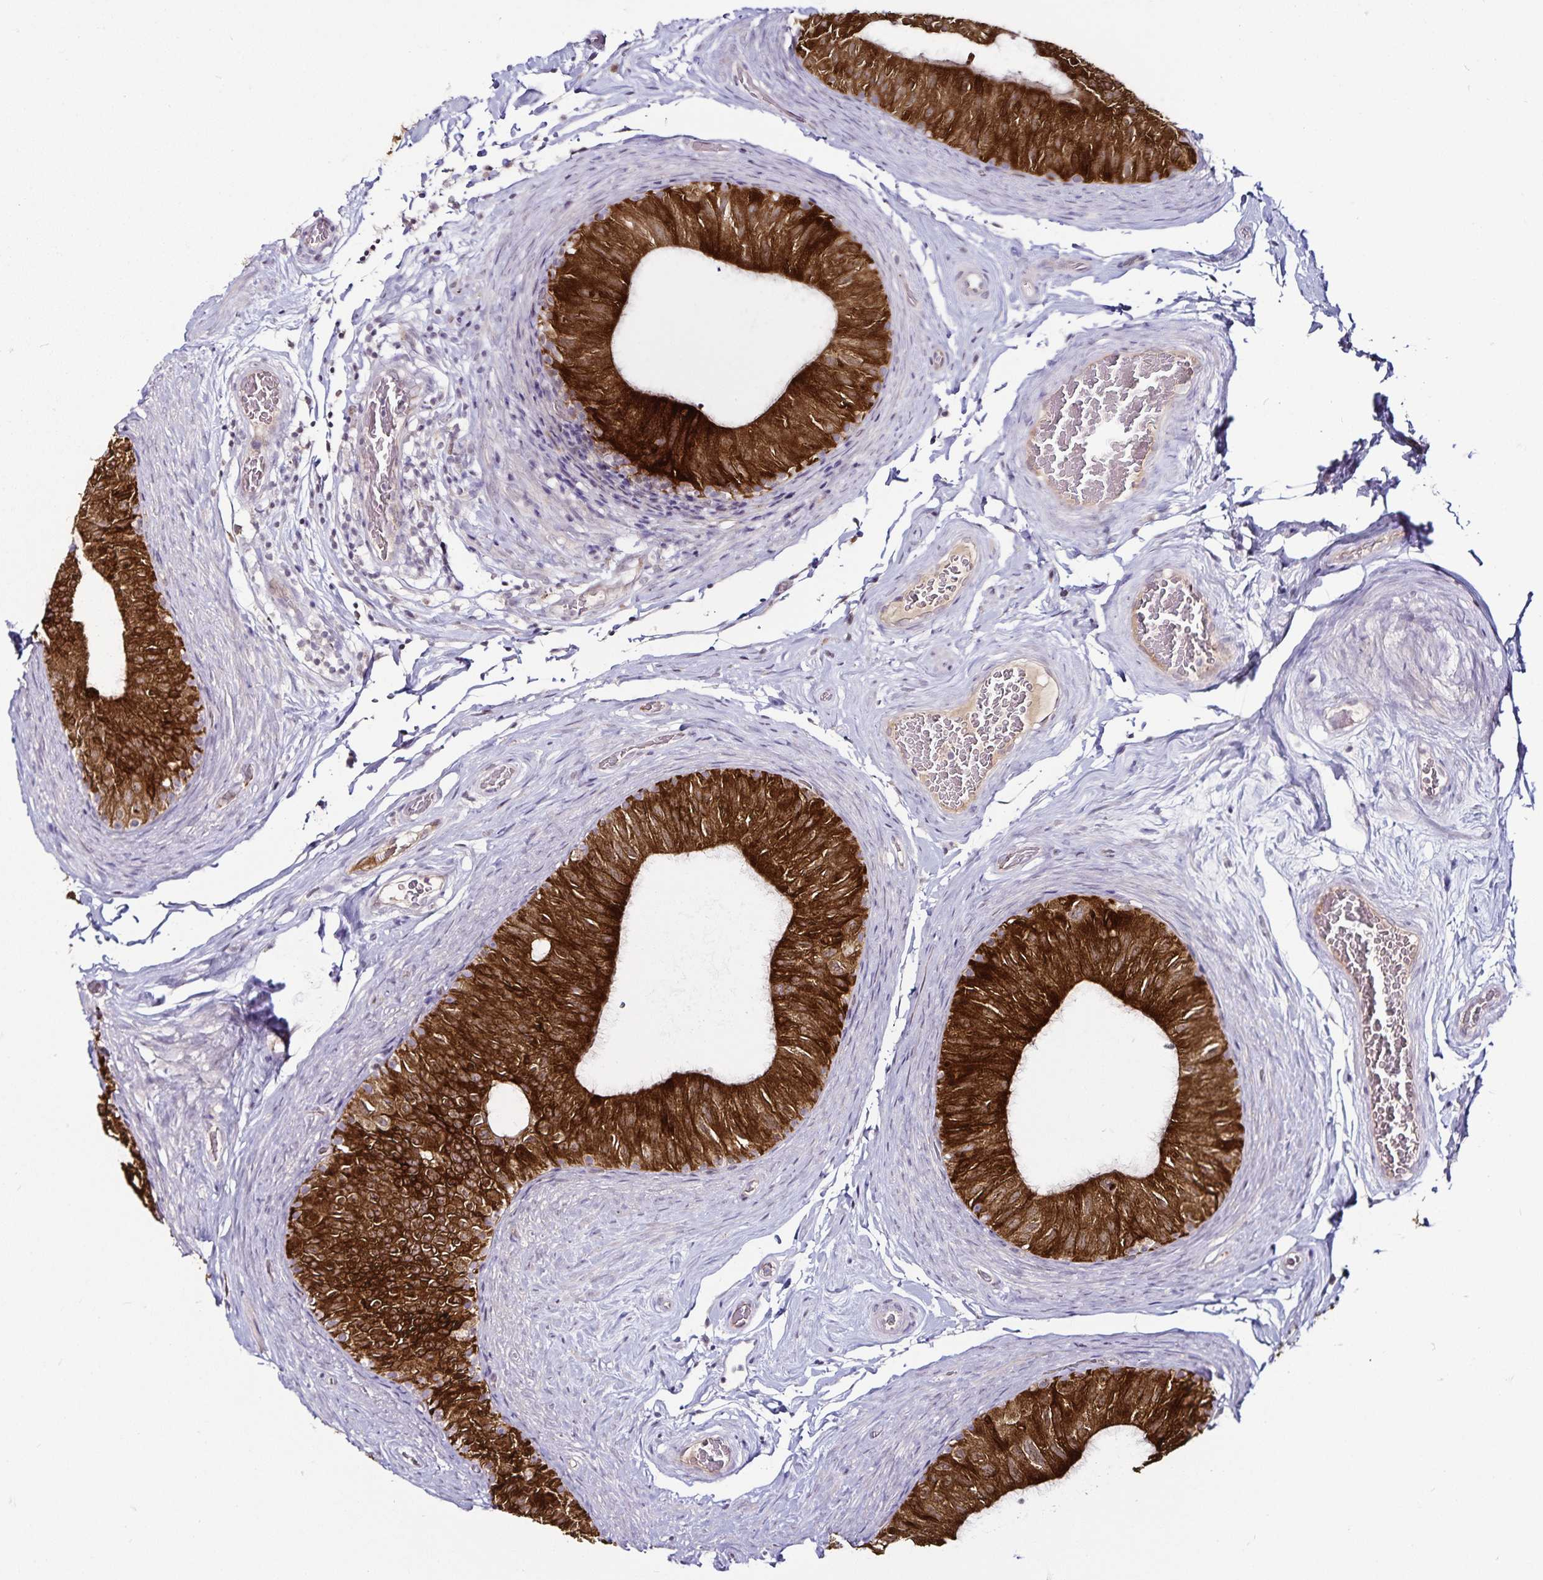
{"staining": {"intensity": "strong", "quantity": ">75%", "location": "cytoplasmic/membranous"}, "tissue": "epididymis", "cell_type": "Glandular cells", "image_type": "normal", "snomed": [{"axis": "morphology", "description": "Normal tissue, NOS"}, {"axis": "topography", "description": "Epididymis, spermatic cord, NOS"}, {"axis": "topography", "description": "Epididymis"}], "caption": "The photomicrograph shows staining of normal epididymis, revealing strong cytoplasmic/membranous protein positivity (brown color) within glandular cells.", "gene": "ACSL5", "patient": {"sex": "male", "age": 31}}